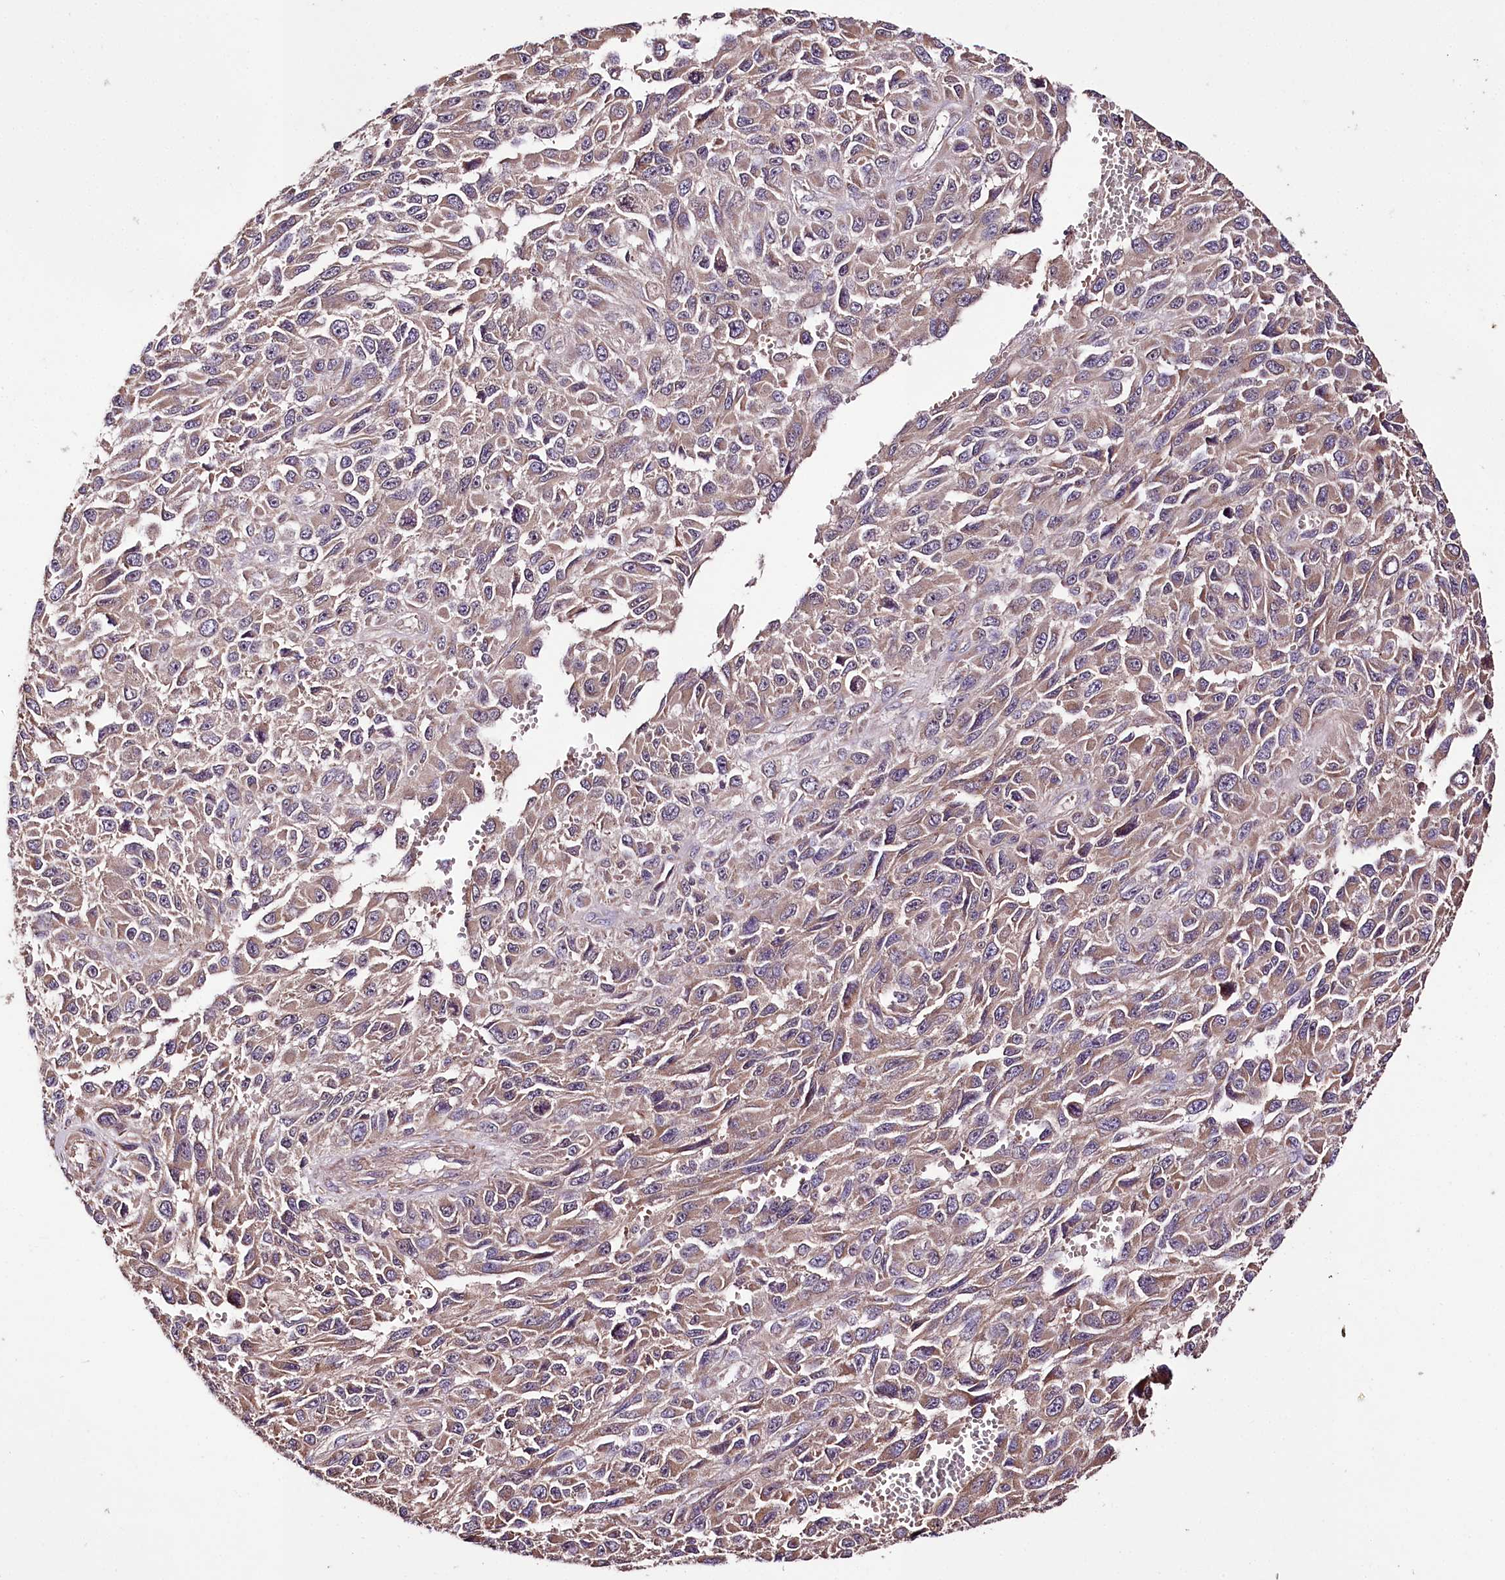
{"staining": {"intensity": "weak", "quantity": ">75%", "location": "cytoplasmic/membranous"}, "tissue": "melanoma", "cell_type": "Tumor cells", "image_type": "cancer", "snomed": [{"axis": "morphology", "description": "Normal tissue, NOS"}, {"axis": "morphology", "description": "Malignant melanoma, NOS"}, {"axis": "topography", "description": "Skin"}], "caption": "Malignant melanoma stained with a protein marker shows weak staining in tumor cells.", "gene": "WWC1", "patient": {"sex": "female", "age": 96}}